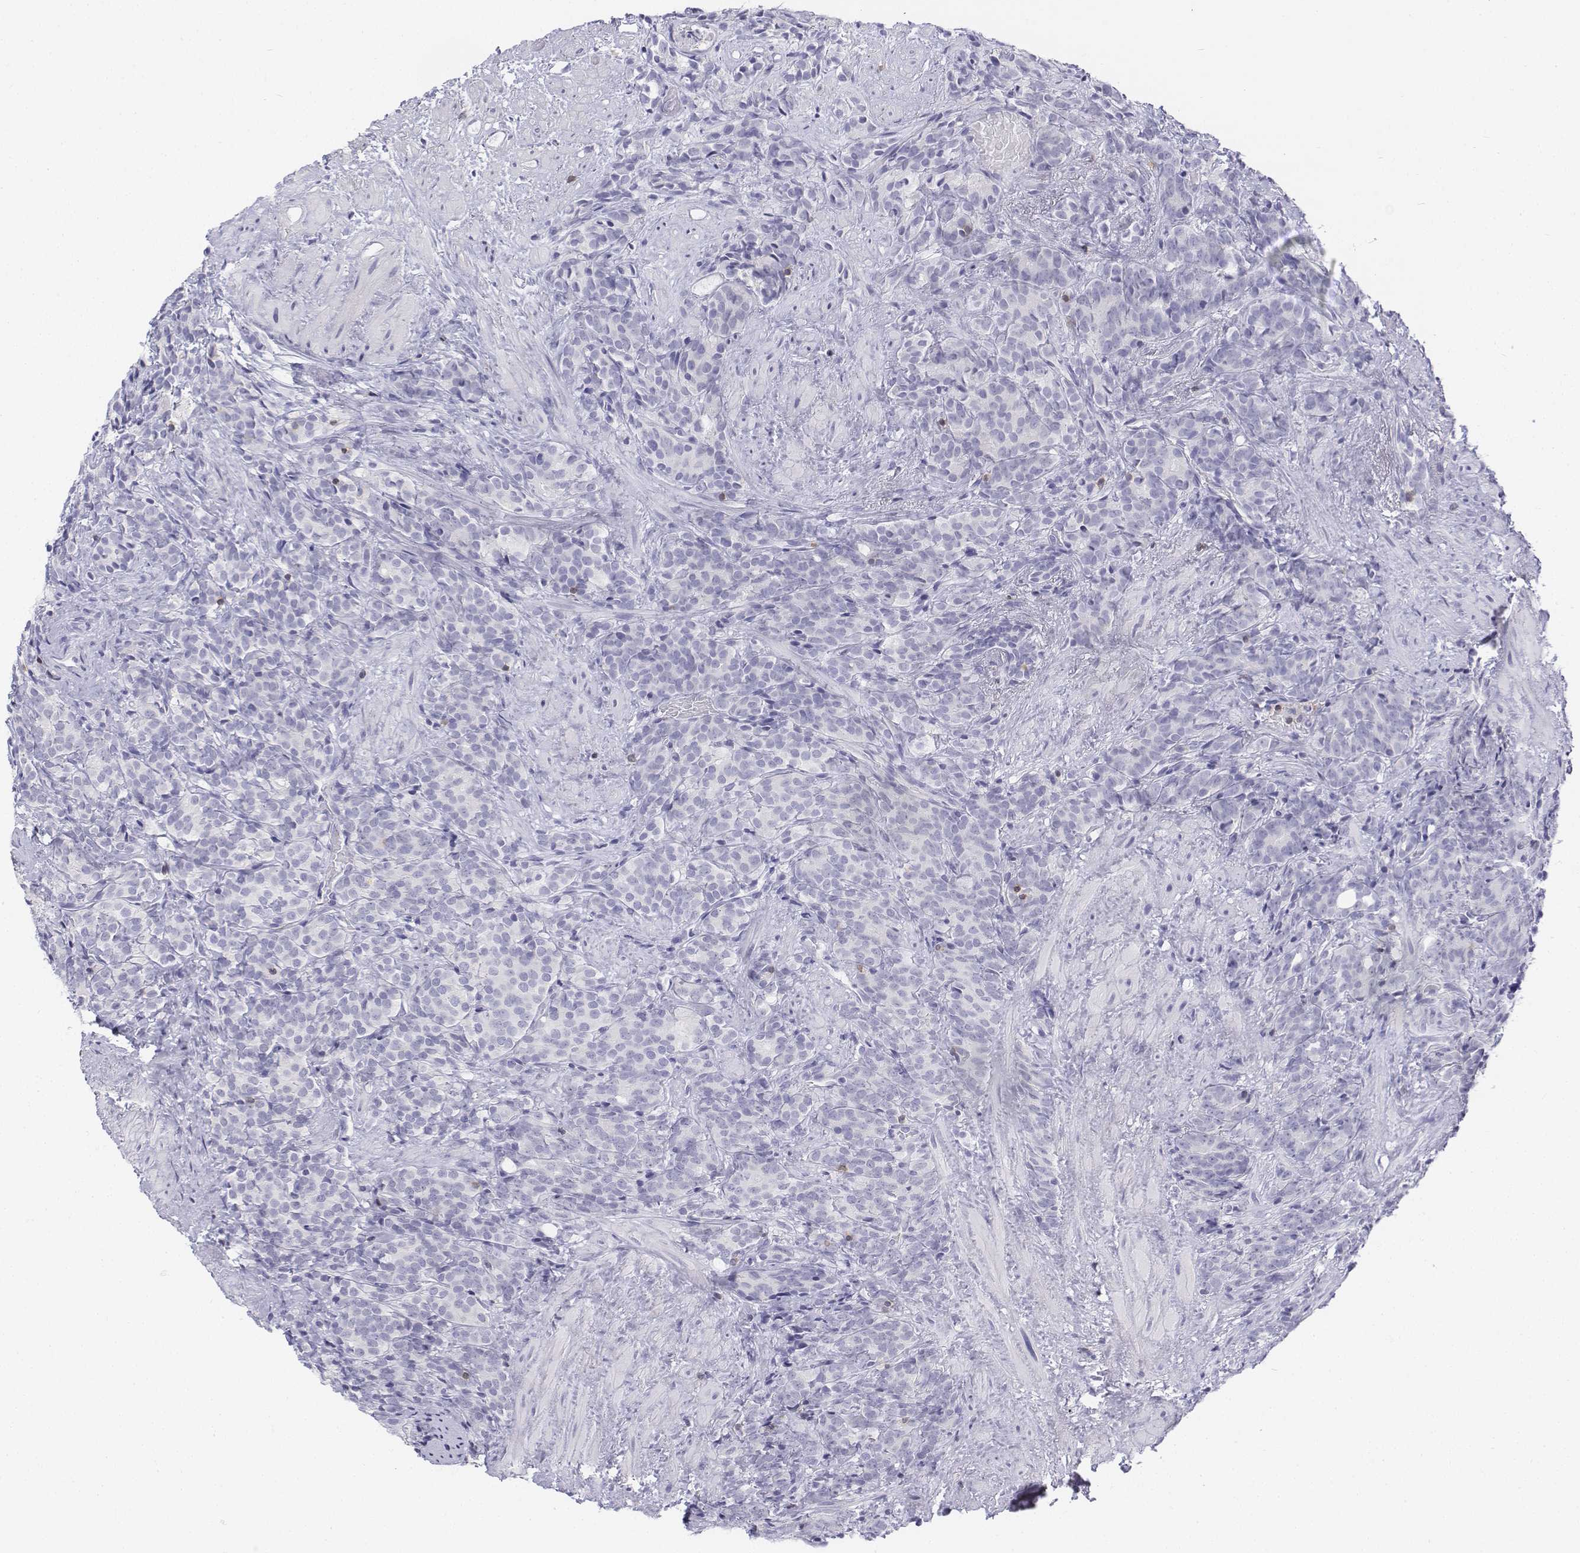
{"staining": {"intensity": "negative", "quantity": "none", "location": "none"}, "tissue": "prostate cancer", "cell_type": "Tumor cells", "image_type": "cancer", "snomed": [{"axis": "morphology", "description": "Adenocarcinoma, High grade"}, {"axis": "topography", "description": "Prostate"}], "caption": "Immunohistochemistry (IHC) image of neoplastic tissue: human prostate high-grade adenocarcinoma stained with DAB (3,3'-diaminobenzidine) demonstrates no significant protein staining in tumor cells.", "gene": "CD3E", "patient": {"sex": "male", "age": 84}}